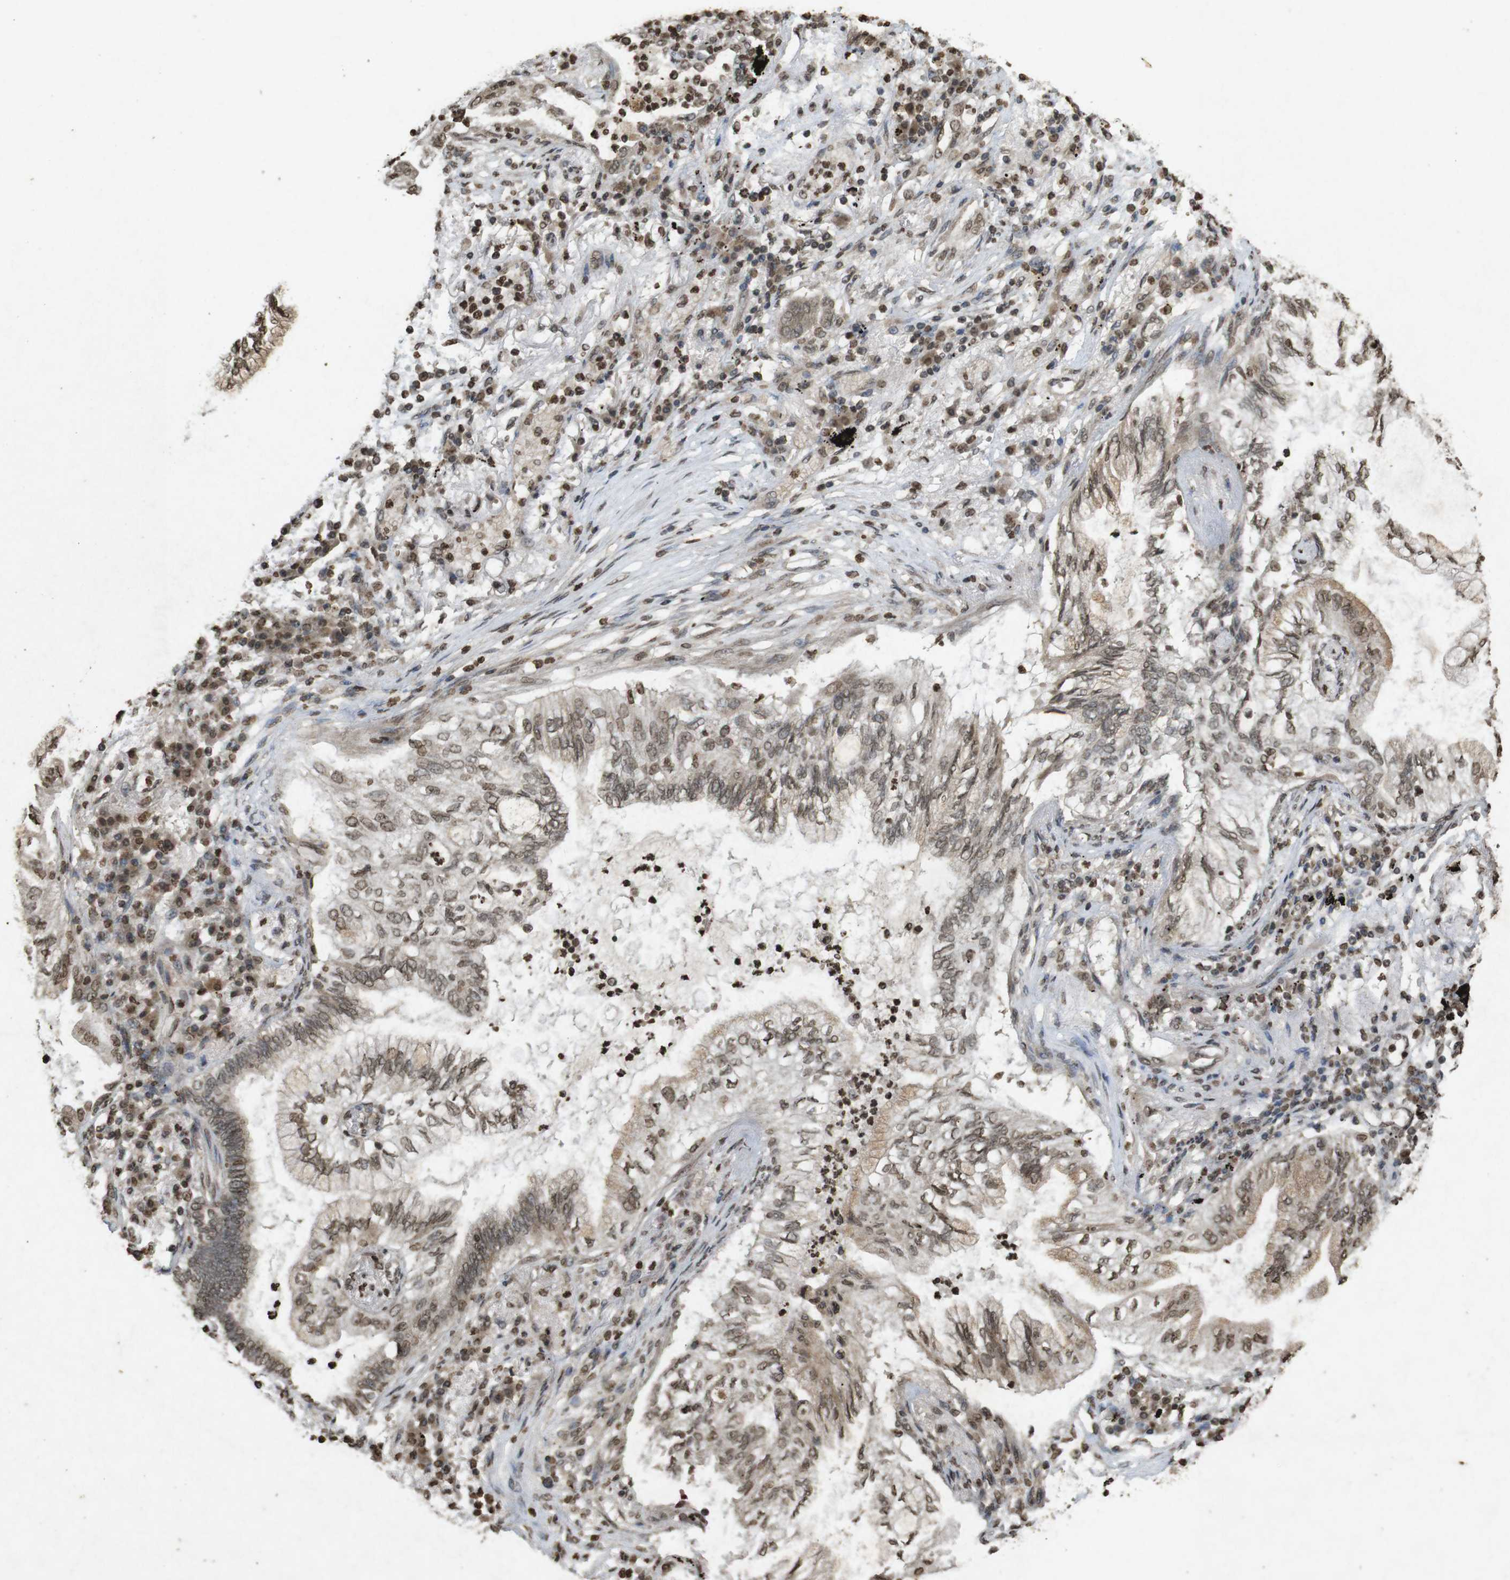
{"staining": {"intensity": "weak", "quantity": ">75%", "location": "cytoplasmic/membranous,nuclear"}, "tissue": "lung cancer", "cell_type": "Tumor cells", "image_type": "cancer", "snomed": [{"axis": "morphology", "description": "Normal tissue, NOS"}, {"axis": "morphology", "description": "Adenocarcinoma, NOS"}, {"axis": "topography", "description": "Bronchus"}, {"axis": "topography", "description": "Lung"}], "caption": "Immunohistochemical staining of human adenocarcinoma (lung) shows low levels of weak cytoplasmic/membranous and nuclear protein positivity in about >75% of tumor cells.", "gene": "ORC4", "patient": {"sex": "female", "age": 70}}